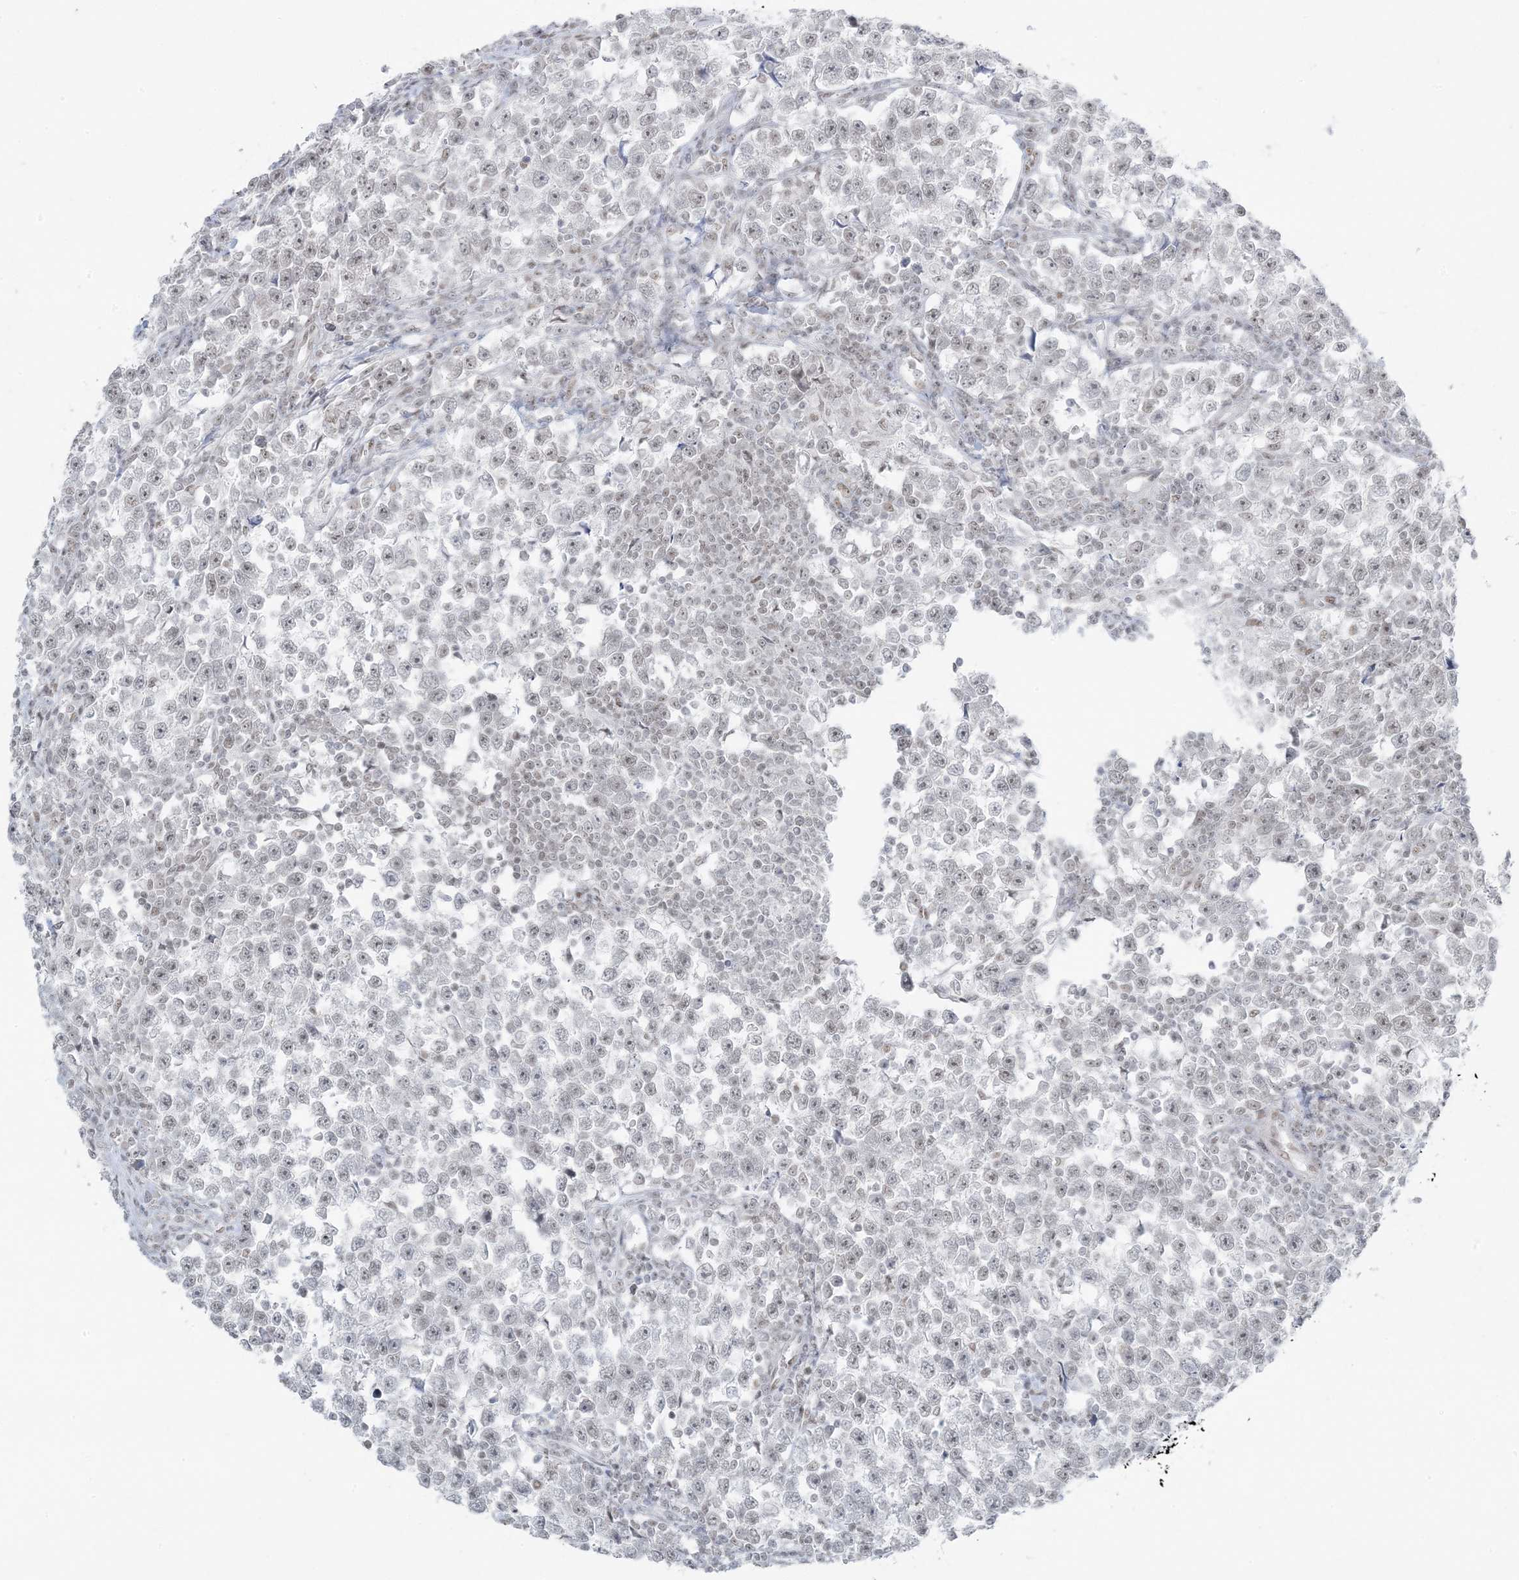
{"staining": {"intensity": "weak", "quantity": "<25%", "location": "nuclear"}, "tissue": "testis cancer", "cell_type": "Tumor cells", "image_type": "cancer", "snomed": [{"axis": "morphology", "description": "Normal tissue, NOS"}, {"axis": "morphology", "description": "Seminoma, NOS"}, {"axis": "topography", "description": "Testis"}], "caption": "This is an IHC histopathology image of seminoma (testis). There is no positivity in tumor cells.", "gene": "ZNF787", "patient": {"sex": "male", "age": 43}}